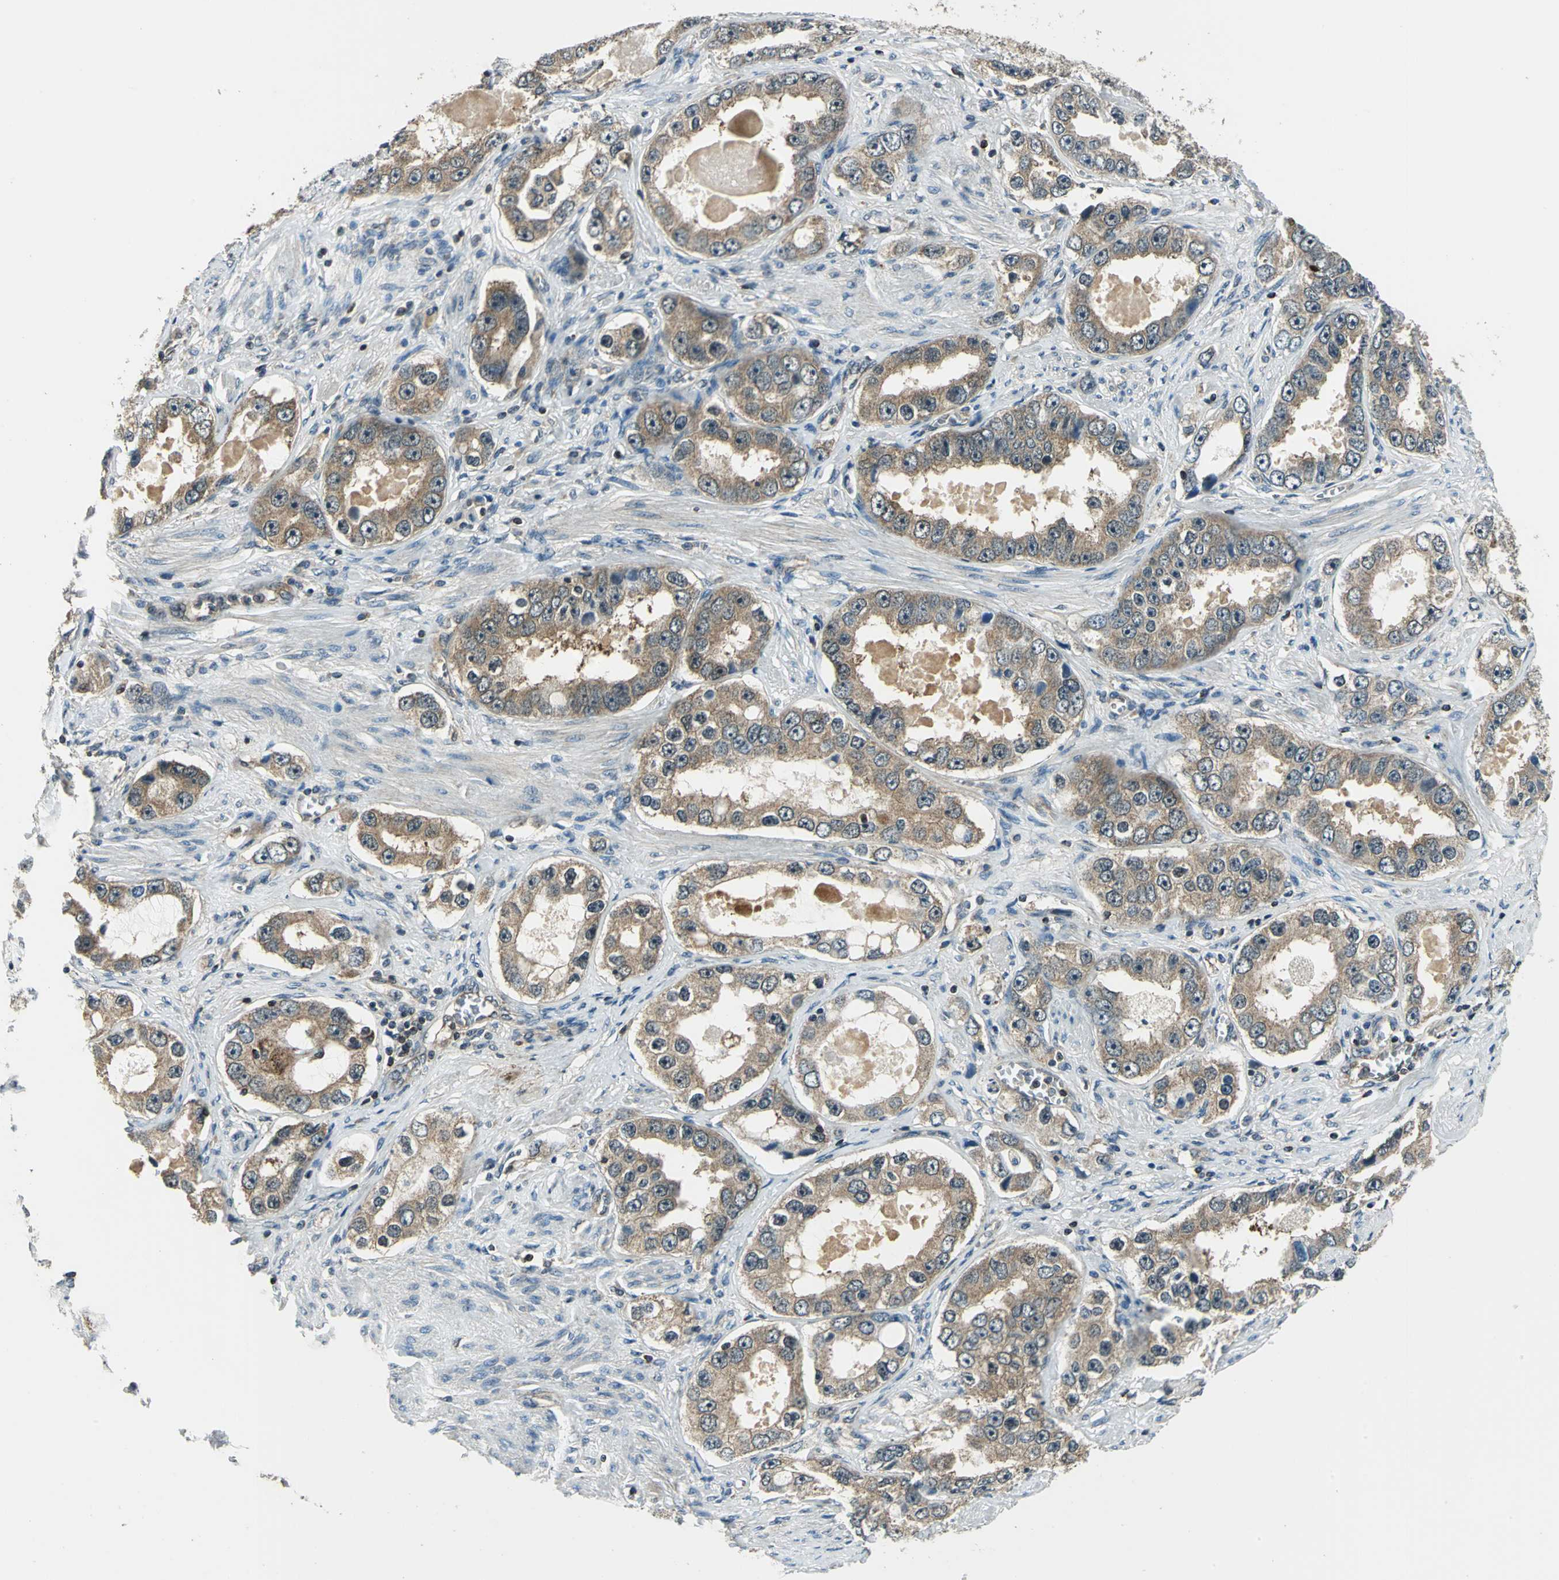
{"staining": {"intensity": "moderate", "quantity": ">75%", "location": "cytoplasmic/membranous"}, "tissue": "prostate cancer", "cell_type": "Tumor cells", "image_type": "cancer", "snomed": [{"axis": "morphology", "description": "Adenocarcinoma, High grade"}, {"axis": "topography", "description": "Prostate"}], "caption": "Protein staining of adenocarcinoma (high-grade) (prostate) tissue reveals moderate cytoplasmic/membranous positivity in about >75% of tumor cells.", "gene": "NUDT2", "patient": {"sex": "male", "age": 63}}